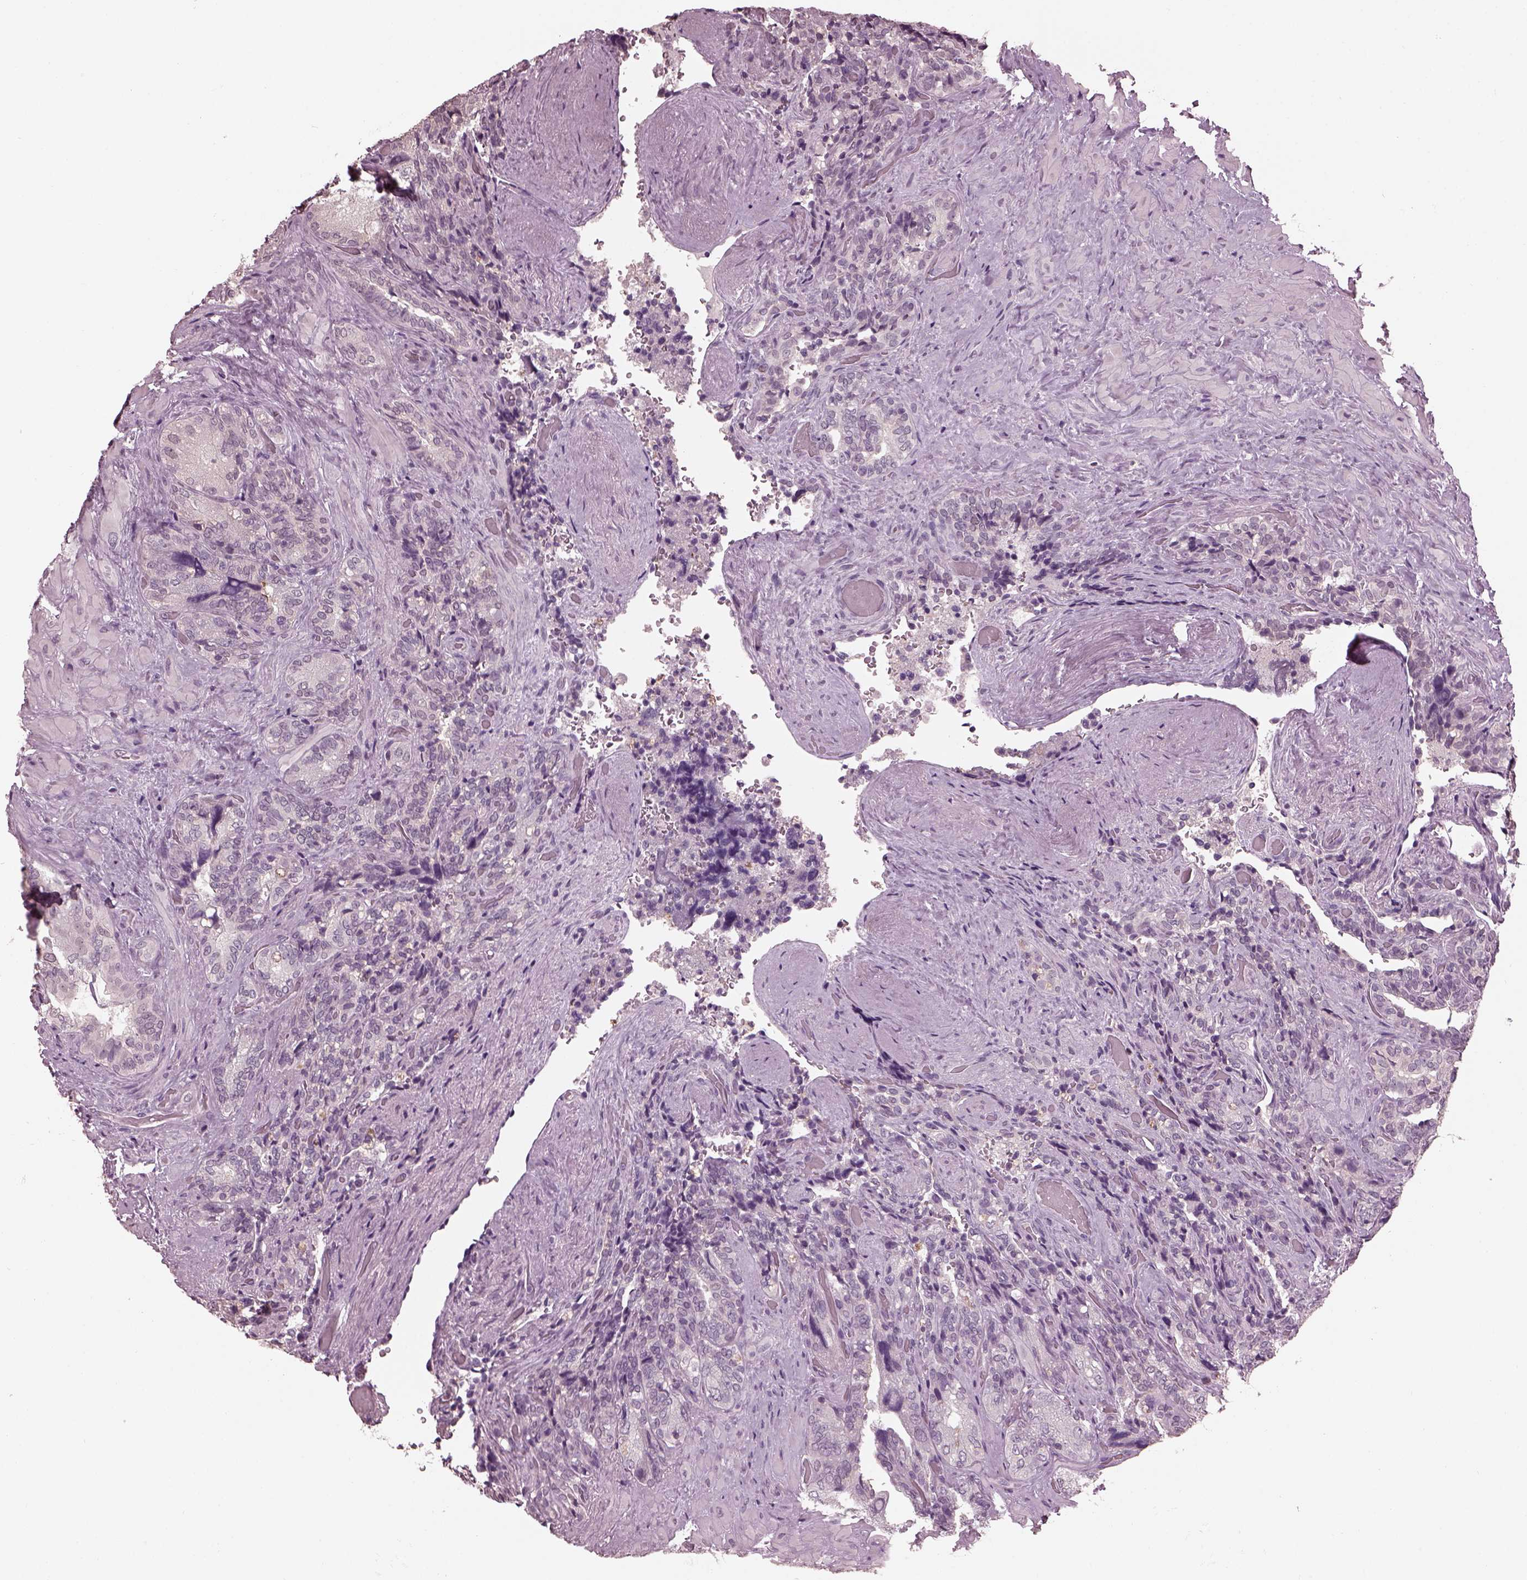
{"staining": {"intensity": "negative", "quantity": "none", "location": "none"}, "tissue": "seminal vesicle", "cell_type": "Glandular cells", "image_type": "normal", "snomed": [{"axis": "morphology", "description": "Normal tissue, NOS"}, {"axis": "topography", "description": "Seminal veicle"}], "caption": "IHC image of normal seminal vesicle stained for a protein (brown), which shows no expression in glandular cells. (Brightfield microscopy of DAB (3,3'-diaminobenzidine) IHC at high magnification).", "gene": "TSKS", "patient": {"sex": "male", "age": 69}}